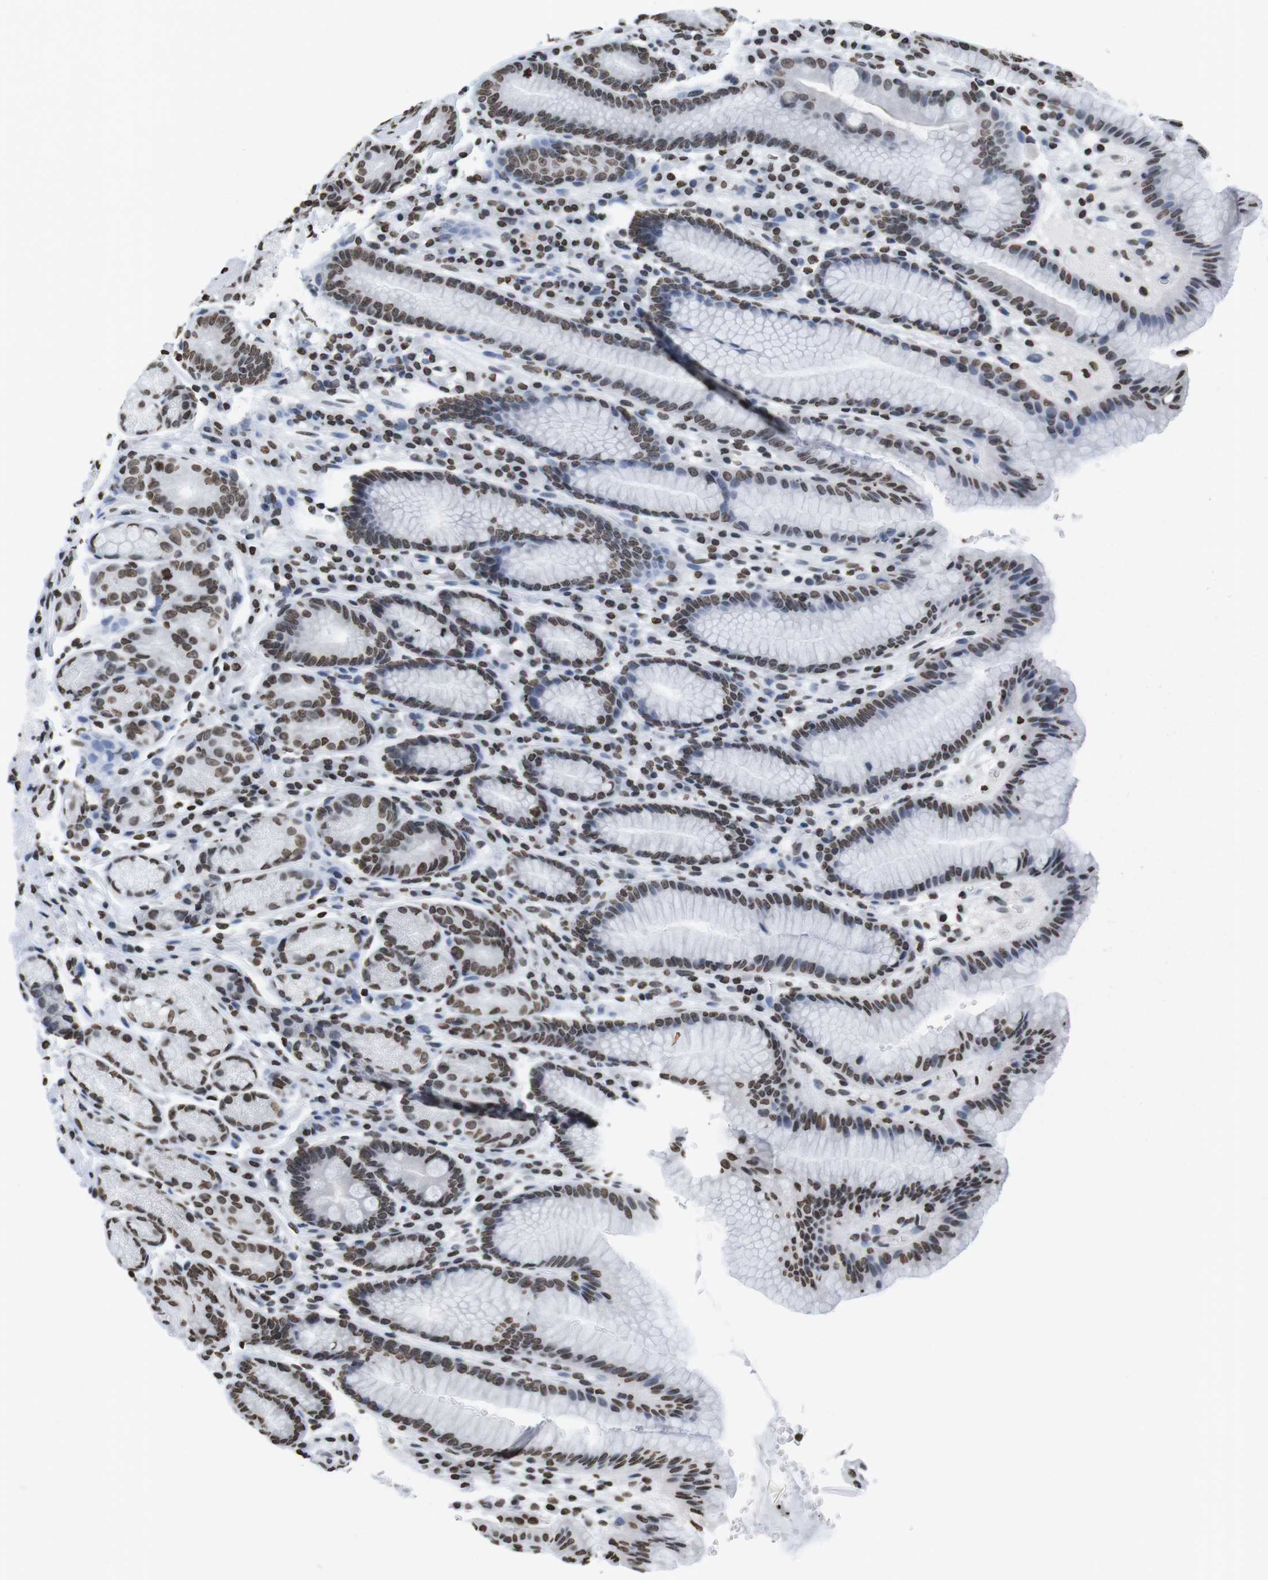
{"staining": {"intensity": "strong", "quantity": ">75%", "location": "nuclear"}, "tissue": "stomach", "cell_type": "Glandular cells", "image_type": "normal", "snomed": [{"axis": "morphology", "description": "Normal tissue, NOS"}, {"axis": "topography", "description": "Stomach, lower"}], "caption": "The micrograph exhibits a brown stain indicating the presence of a protein in the nuclear of glandular cells in stomach.", "gene": "BSX", "patient": {"sex": "male", "age": 52}}